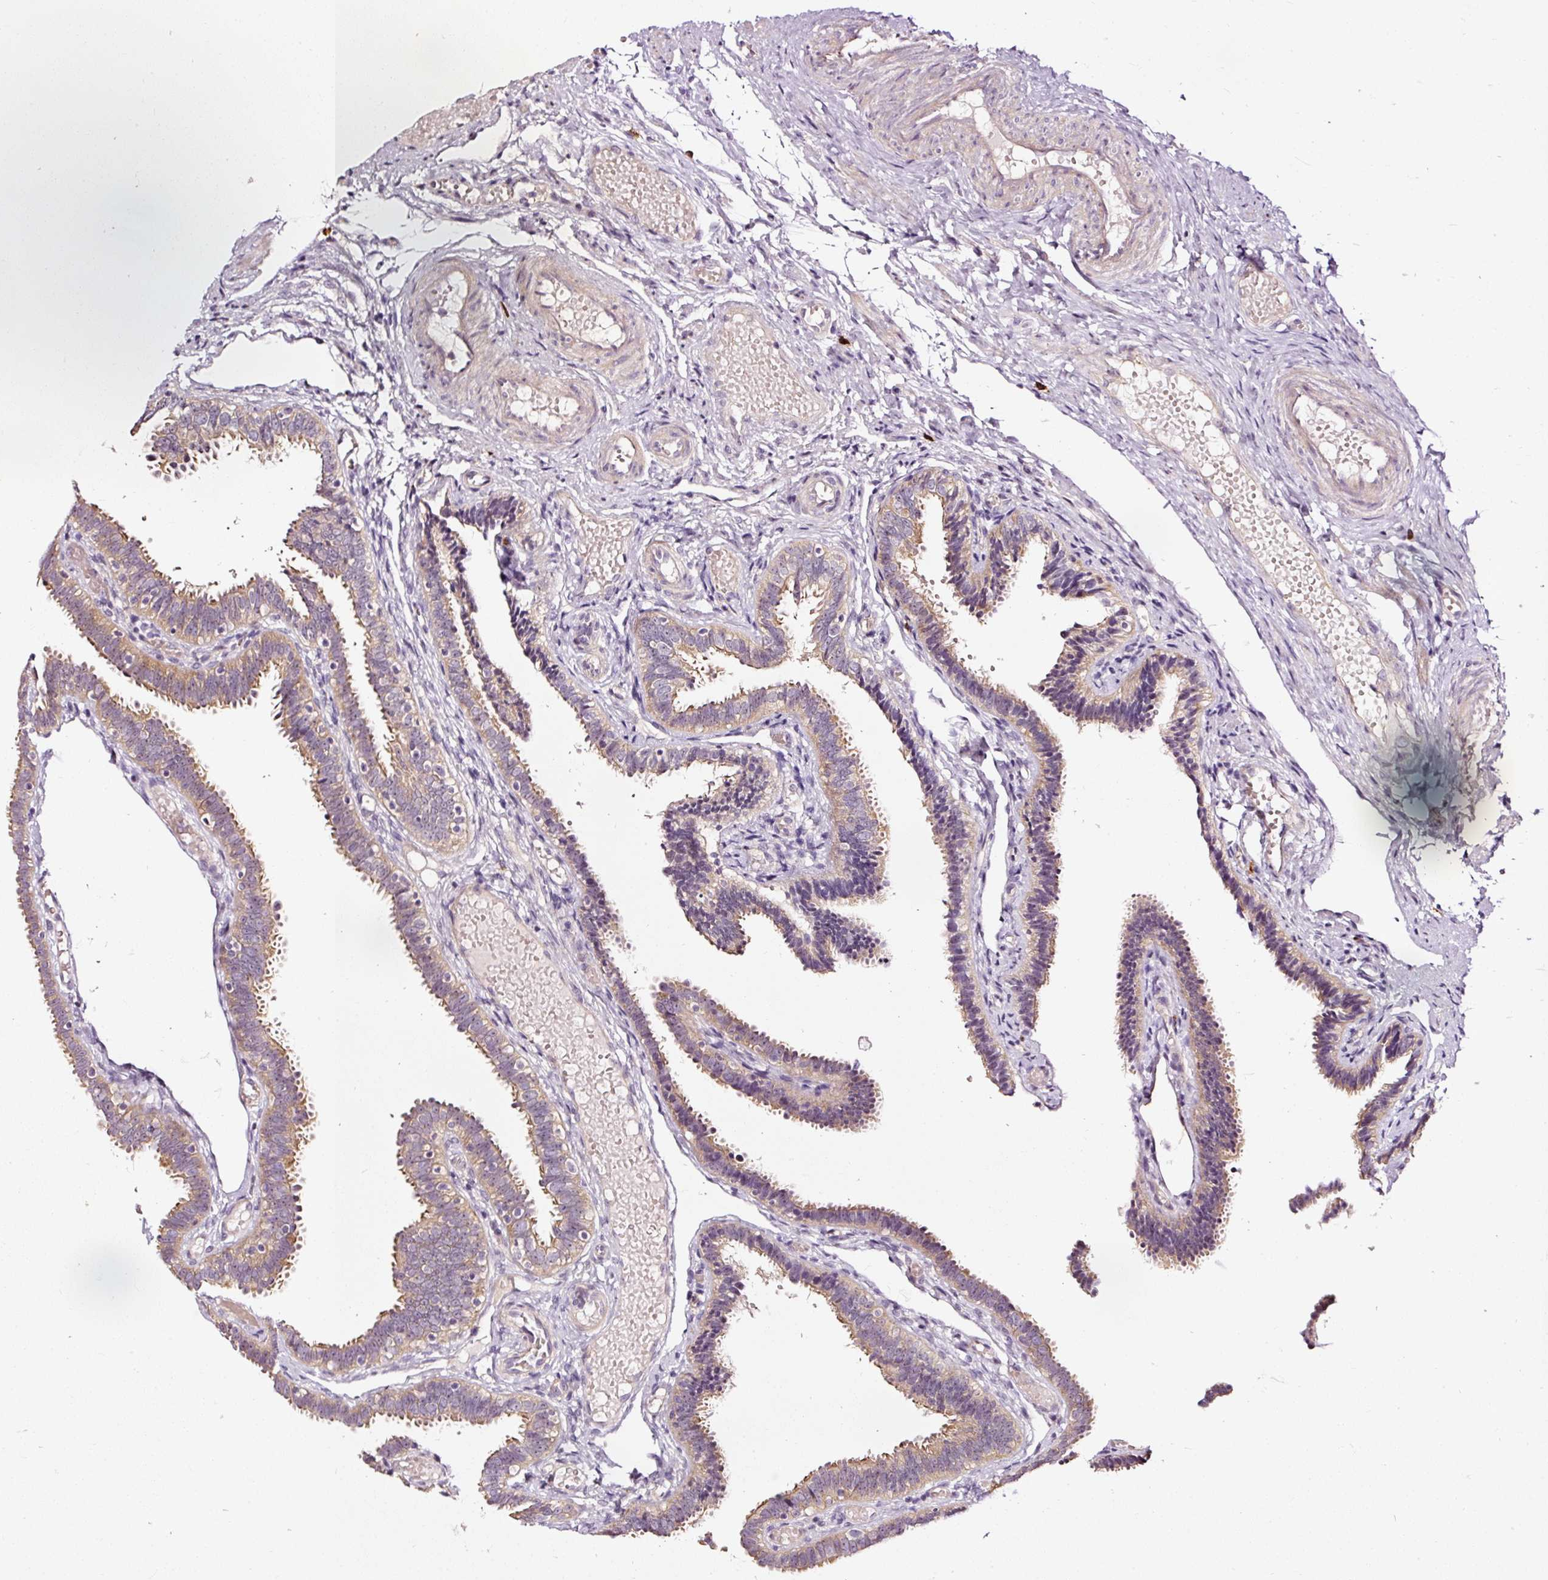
{"staining": {"intensity": "moderate", "quantity": "25%-75%", "location": "cytoplasmic/membranous"}, "tissue": "fallopian tube", "cell_type": "Glandular cells", "image_type": "normal", "snomed": [{"axis": "morphology", "description": "Normal tissue, NOS"}, {"axis": "topography", "description": "Fallopian tube"}], "caption": "Fallopian tube stained for a protein displays moderate cytoplasmic/membranous positivity in glandular cells. (Stains: DAB in brown, nuclei in blue, Microscopy: brightfield microscopy at high magnification).", "gene": "UTP14A", "patient": {"sex": "female", "age": 37}}